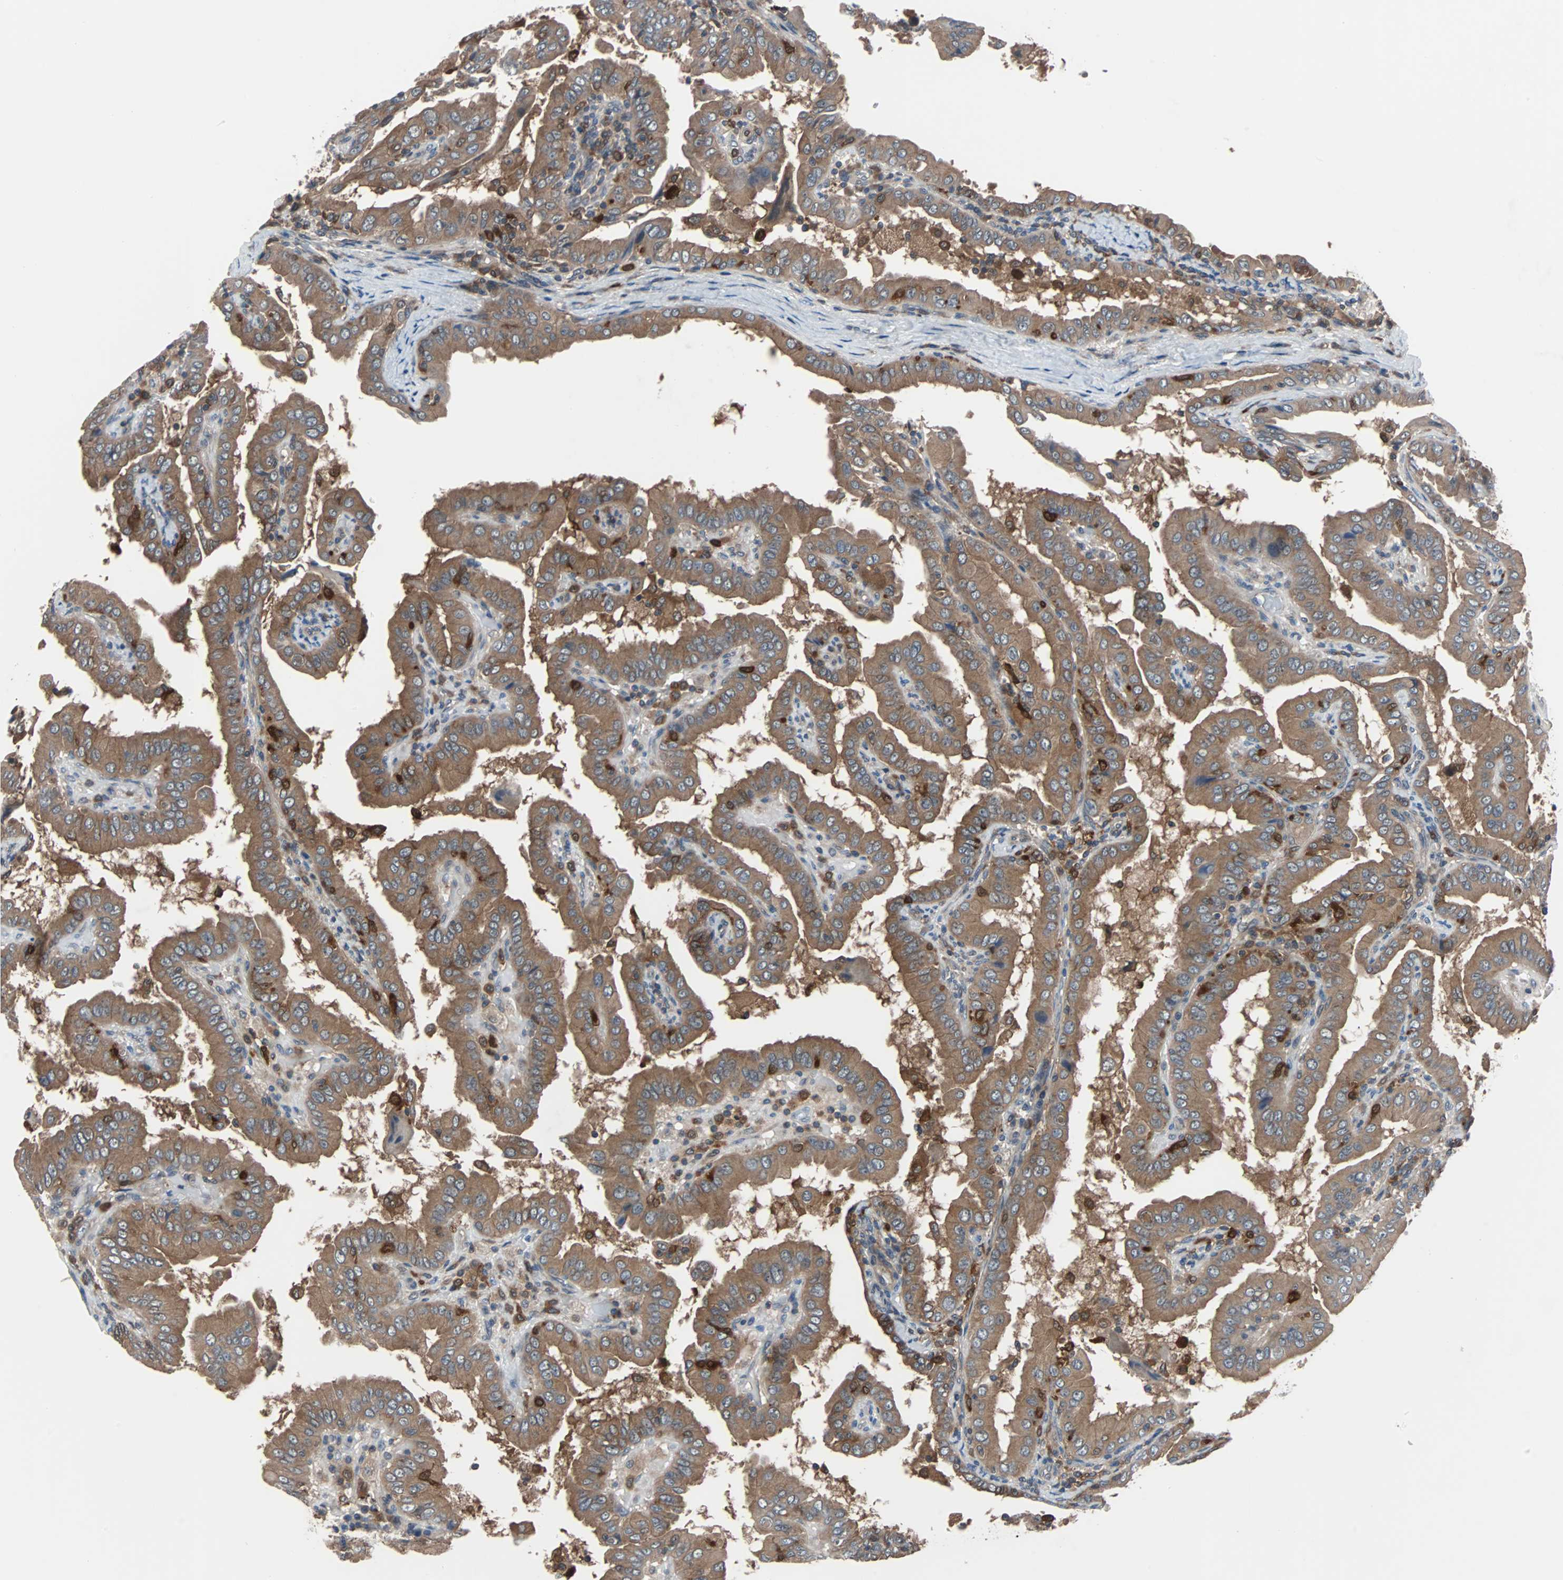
{"staining": {"intensity": "moderate", "quantity": ">75%", "location": "cytoplasmic/membranous"}, "tissue": "thyroid cancer", "cell_type": "Tumor cells", "image_type": "cancer", "snomed": [{"axis": "morphology", "description": "Papillary adenocarcinoma, NOS"}, {"axis": "topography", "description": "Thyroid gland"}], "caption": "A histopathology image of human thyroid papillary adenocarcinoma stained for a protein displays moderate cytoplasmic/membranous brown staining in tumor cells.", "gene": "PAK1", "patient": {"sex": "male", "age": 33}}